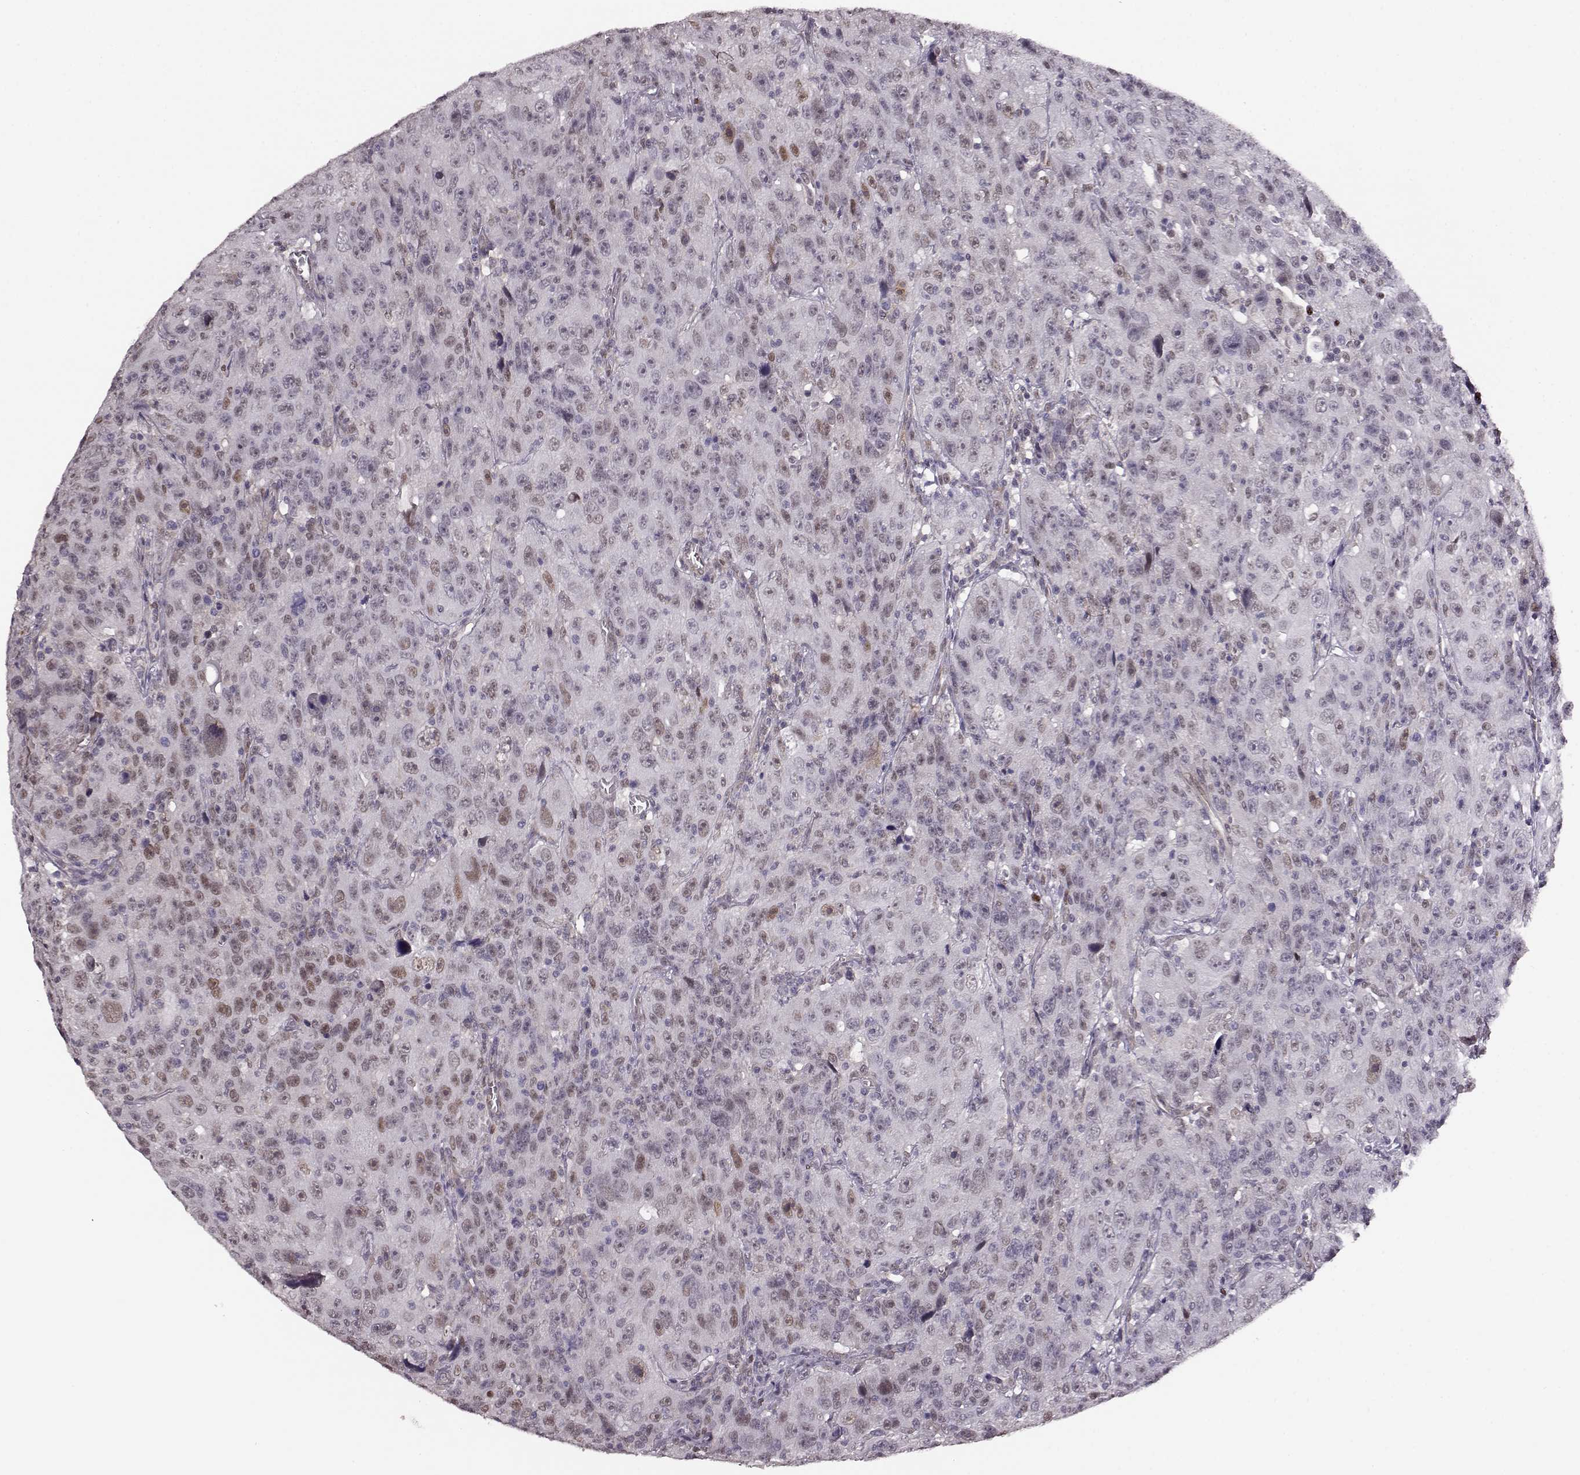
{"staining": {"intensity": "moderate", "quantity": "<25%", "location": "nuclear"}, "tissue": "urothelial cancer", "cell_type": "Tumor cells", "image_type": "cancer", "snomed": [{"axis": "morphology", "description": "Urothelial carcinoma, NOS"}, {"axis": "morphology", "description": "Urothelial carcinoma, High grade"}, {"axis": "topography", "description": "Urinary bladder"}], "caption": "Protein expression analysis of urothelial cancer exhibits moderate nuclear positivity in approximately <25% of tumor cells. (brown staining indicates protein expression, while blue staining denotes nuclei).", "gene": "KLF6", "patient": {"sex": "female", "age": 73}}